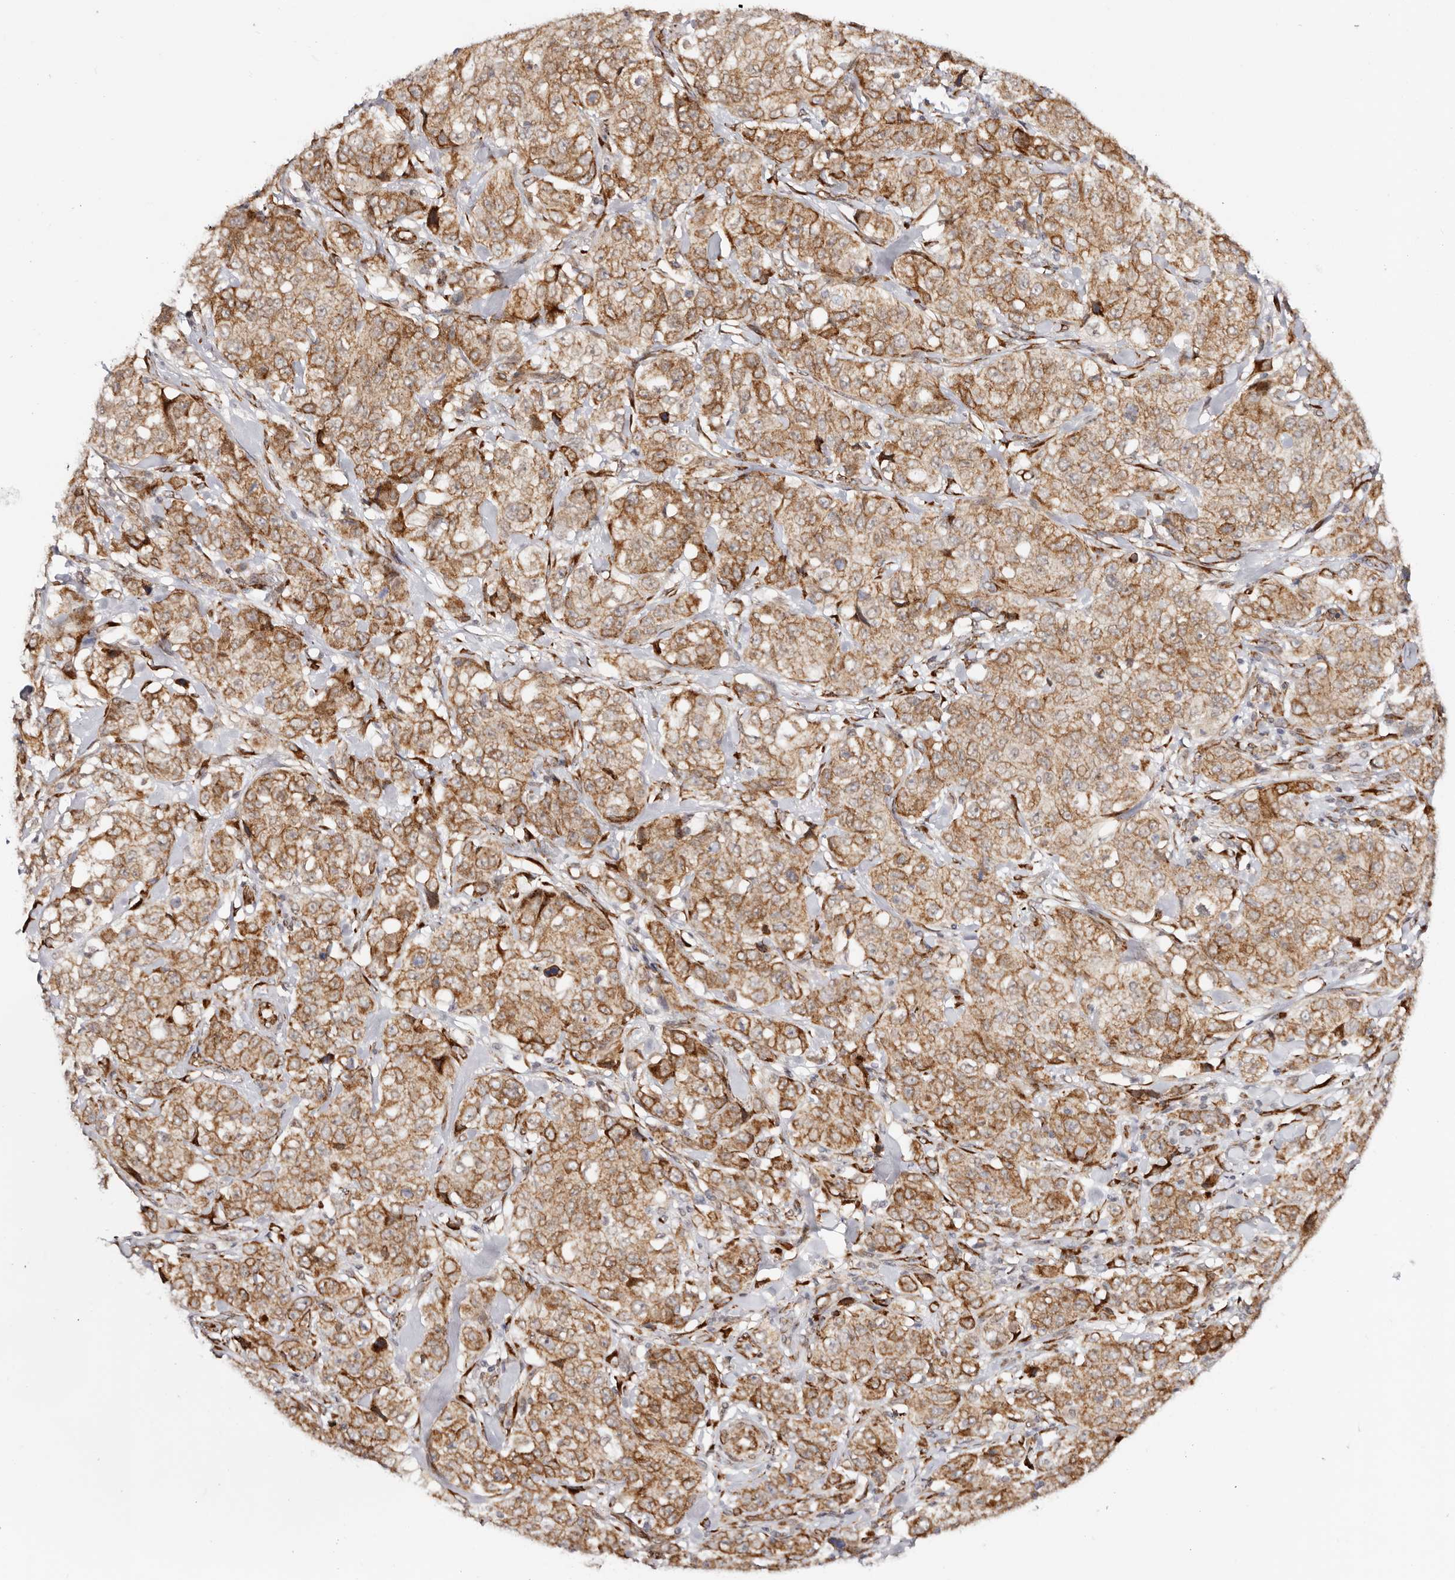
{"staining": {"intensity": "moderate", "quantity": ">75%", "location": "cytoplasmic/membranous"}, "tissue": "stomach cancer", "cell_type": "Tumor cells", "image_type": "cancer", "snomed": [{"axis": "morphology", "description": "Adenocarcinoma, NOS"}, {"axis": "topography", "description": "Stomach"}], "caption": "The image exhibits immunohistochemical staining of stomach adenocarcinoma. There is moderate cytoplasmic/membranous positivity is present in approximately >75% of tumor cells.", "gene": "BCL2L15", "patient": {"sex": "male", "age": 48}}